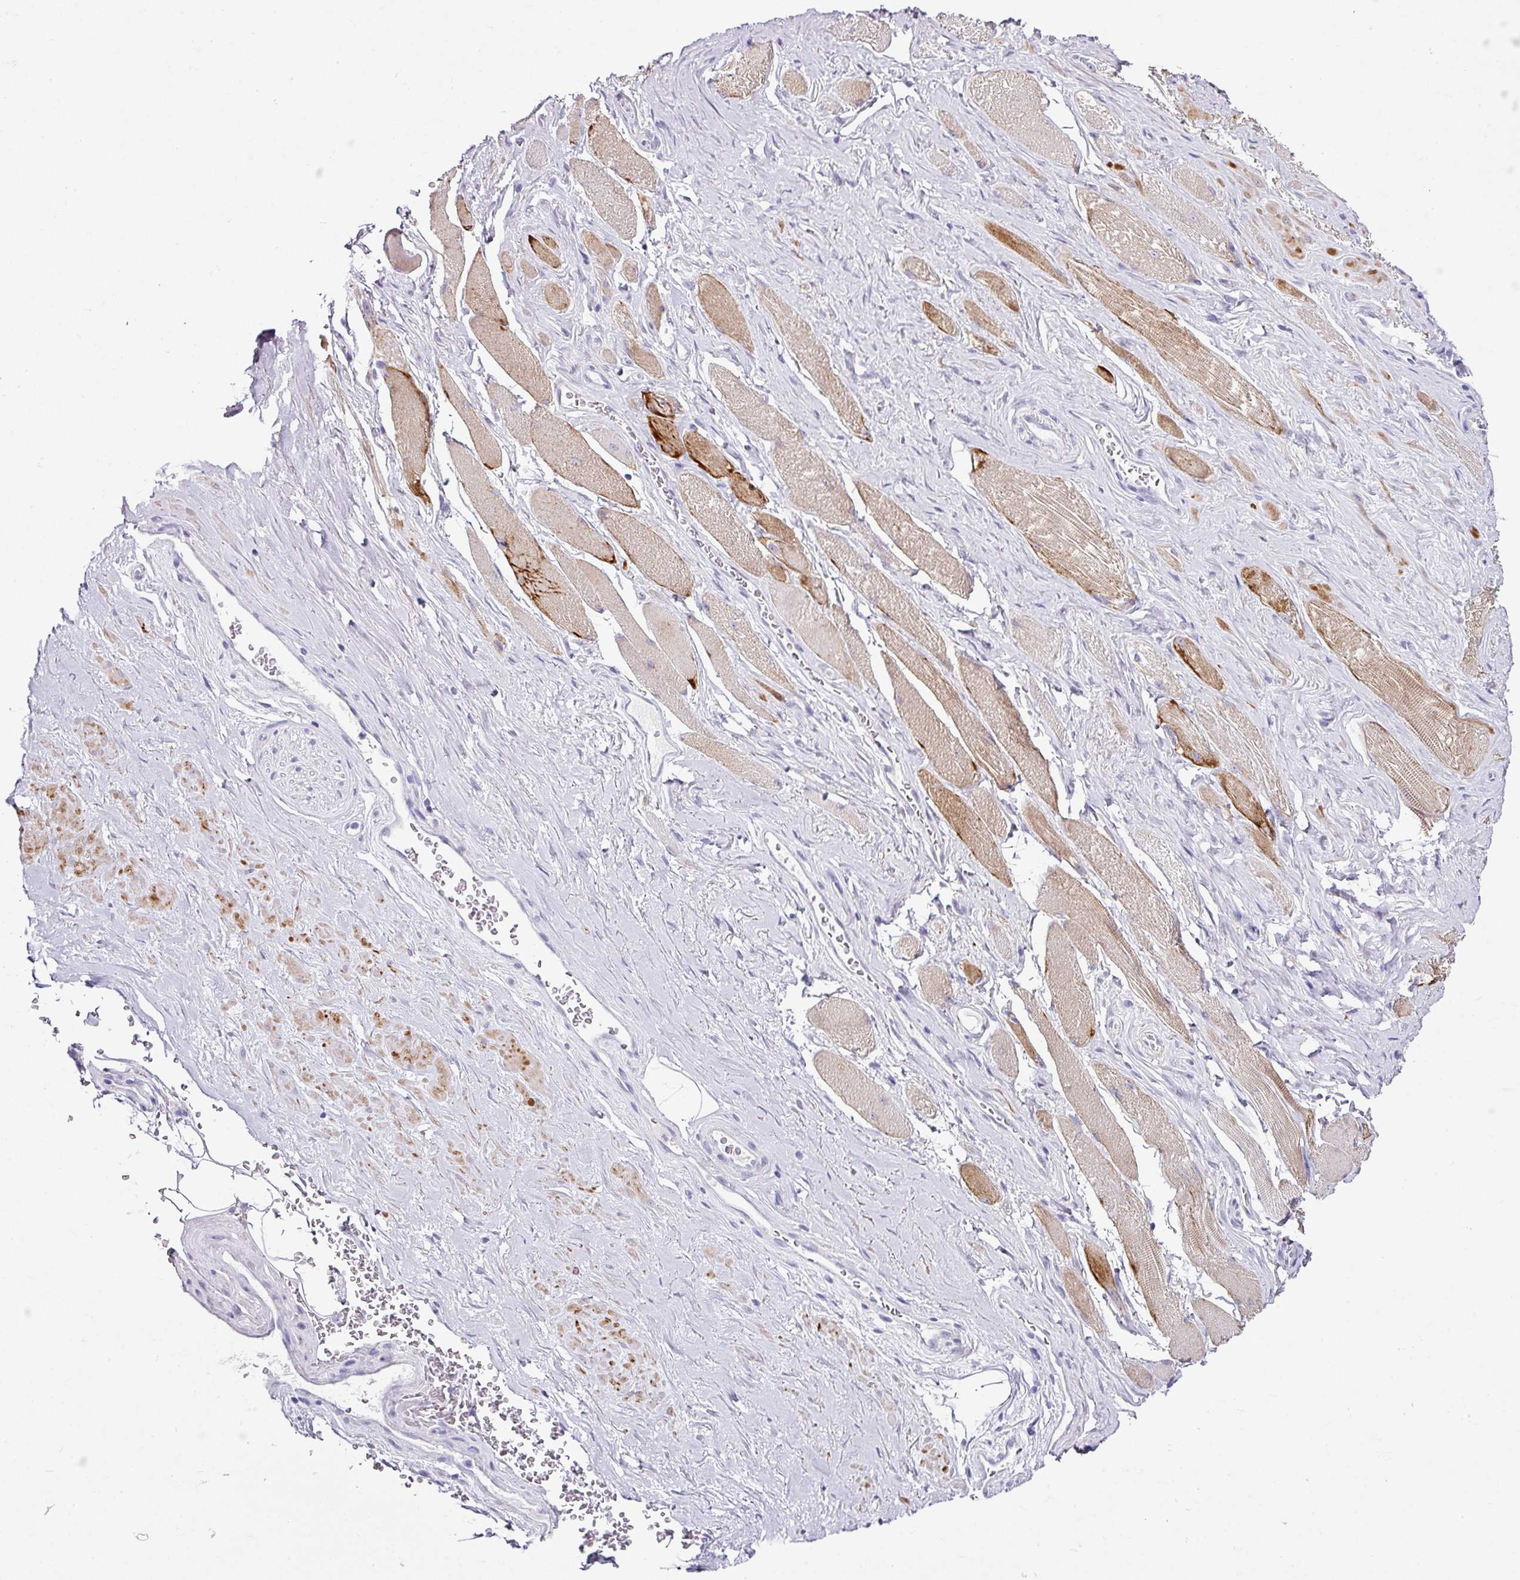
{"staining": {"intensity": "negative", "quantity": "none", "location": "none"}, "tissue": "soft tissue", "cell_type": "Fibroblasts", "image_type": "normal", "snomed": [{"axis": "morphology", "description": "Normal tissue, NOS"}, {"axis": "topography", "description": "Prostate"}, {"axis": "topography", "description": "Peripheral nerve tissue"}], "caption": "A high-resolution photomicrograph shows immunohistochemistry (IHC) staining of normal soft tissue, which exhibits no significant expression in fibroblasts.", "gene": "TRA2A", "patient": {"sex": "male", "age": 61}}